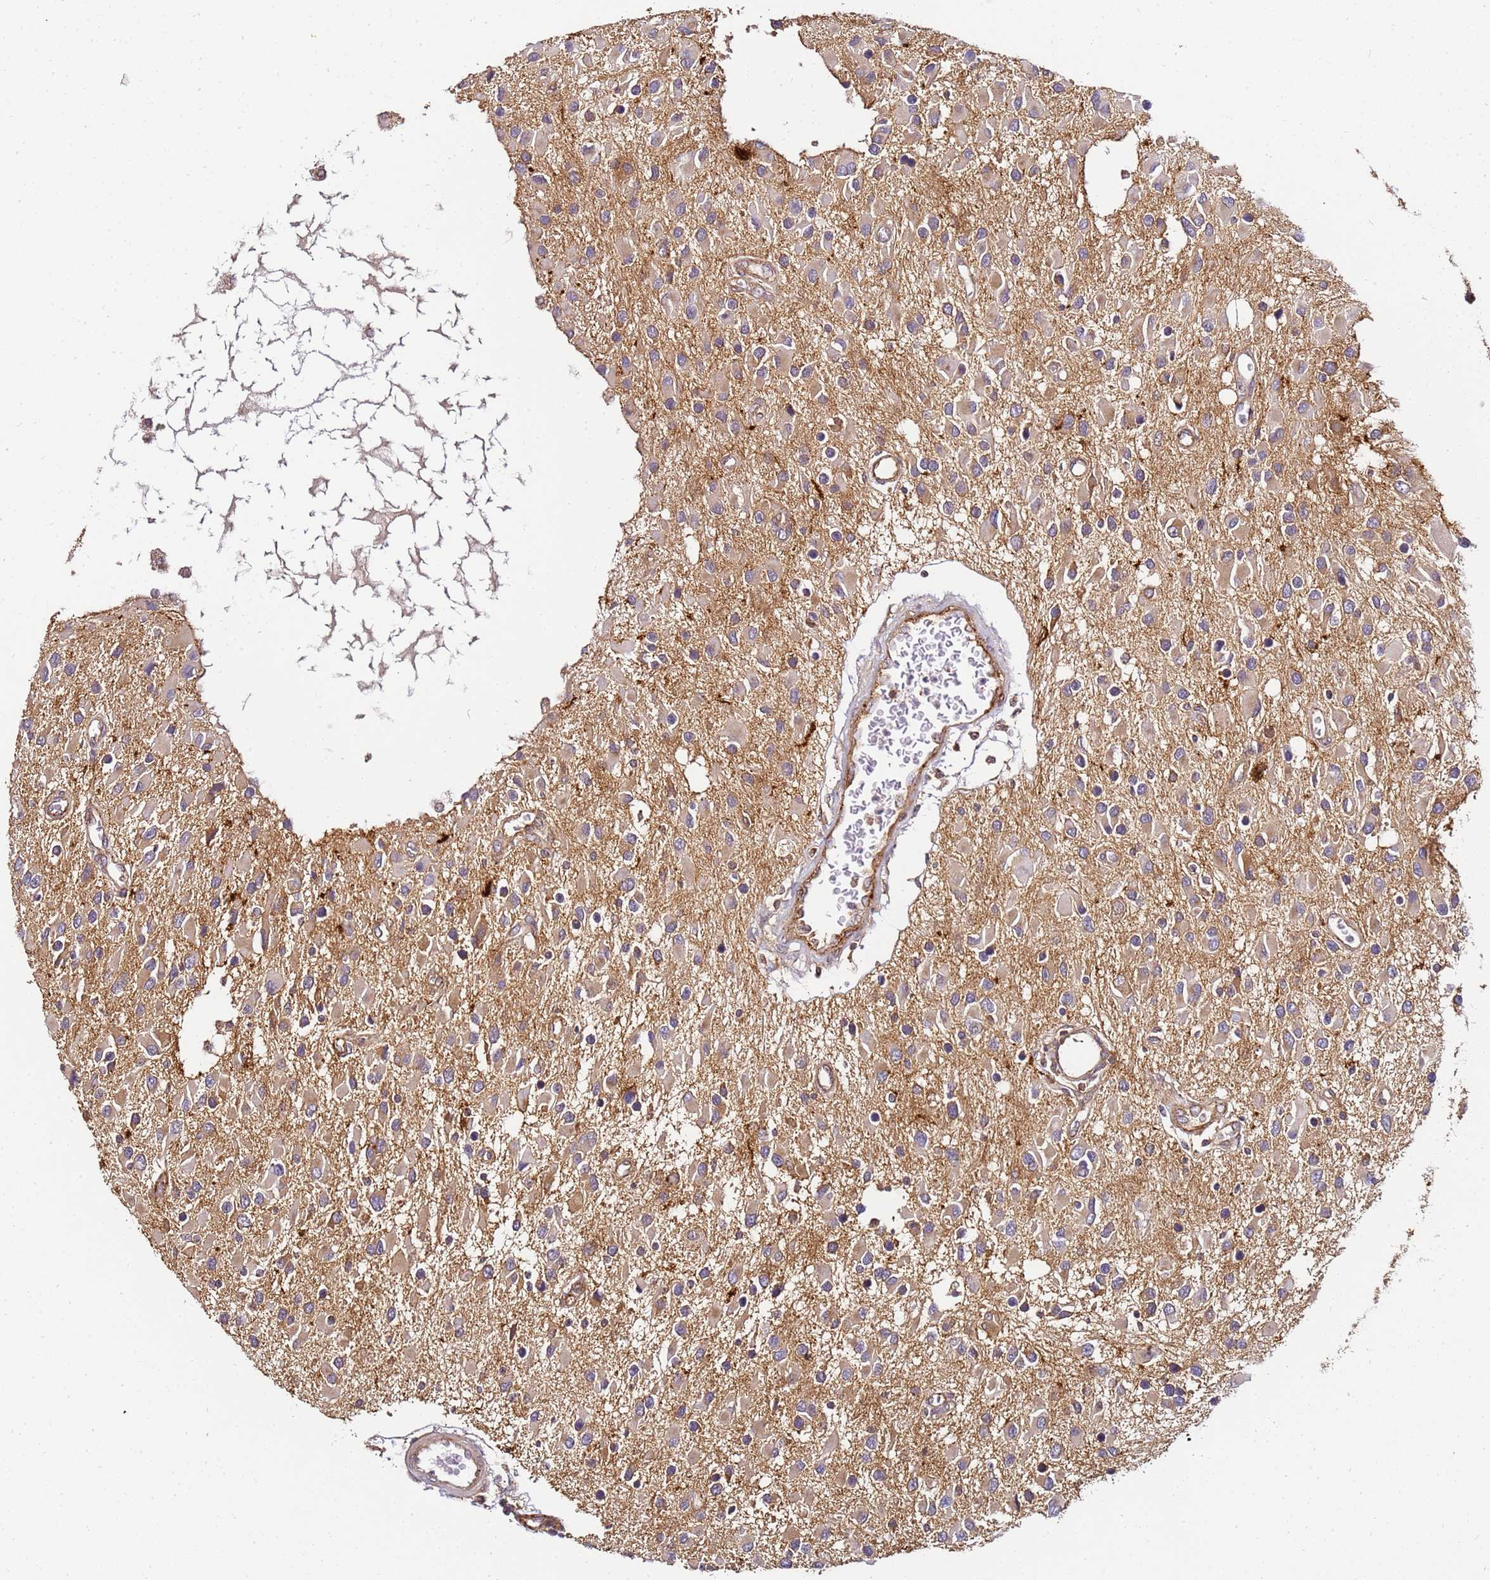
{"staining": {"intensity": "negative", "quantity": "none", "location": "none"}, "tissue": "glioma", "cell_type": "Tumor cells", "image_type": "cancer", "snomed": [{"axis": "morphology", "description": "Glioma, malignant, High grade"}, {"axis": "topography", "description": "Brain"}], "caption": "A micrograph of glioma stained for a protein exhibits no brown staining in tumor cells.", "gene": "PIH1D1", "patient": {"sex": "male", "age": 53}}